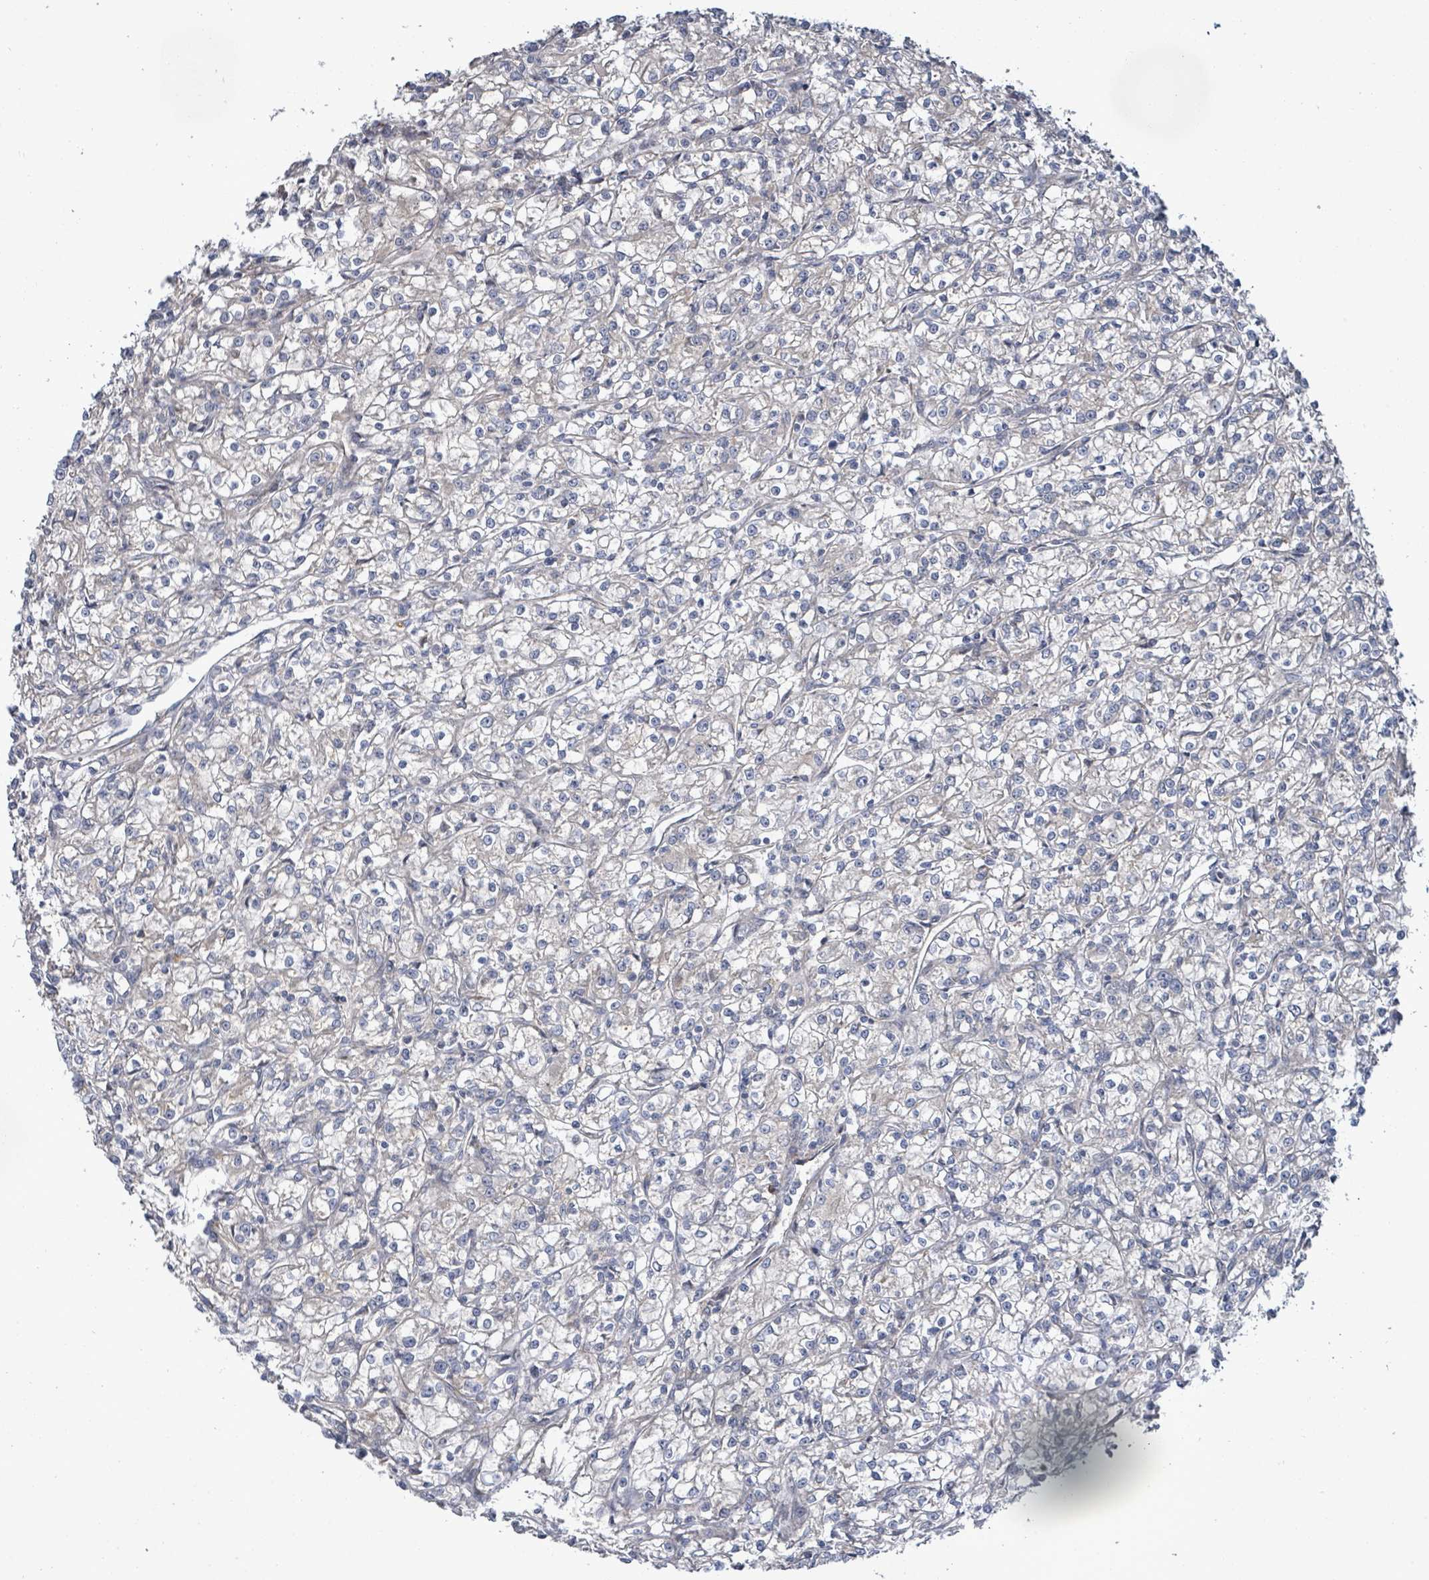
{"staining": {"intensity": "negative", "quantity": "none", "location": "none"}, "tissue": "renal cancer", "cell_type": "Tumor cells", "image_type": "cancer", "snomed": [{"axis": "morphology", "description": "Adenocarcinoma, NOS"}, {"axis": "topography", "description": "Kidney"}], "caption": "This micrograph is of renal cancer stained with IHC to label a protein in brown with the nuclei are counter-stained blue. There is no positivity in tumor cells.", "gene": "KBTBD11", "patient": {"sex": "female", "age": 59}}